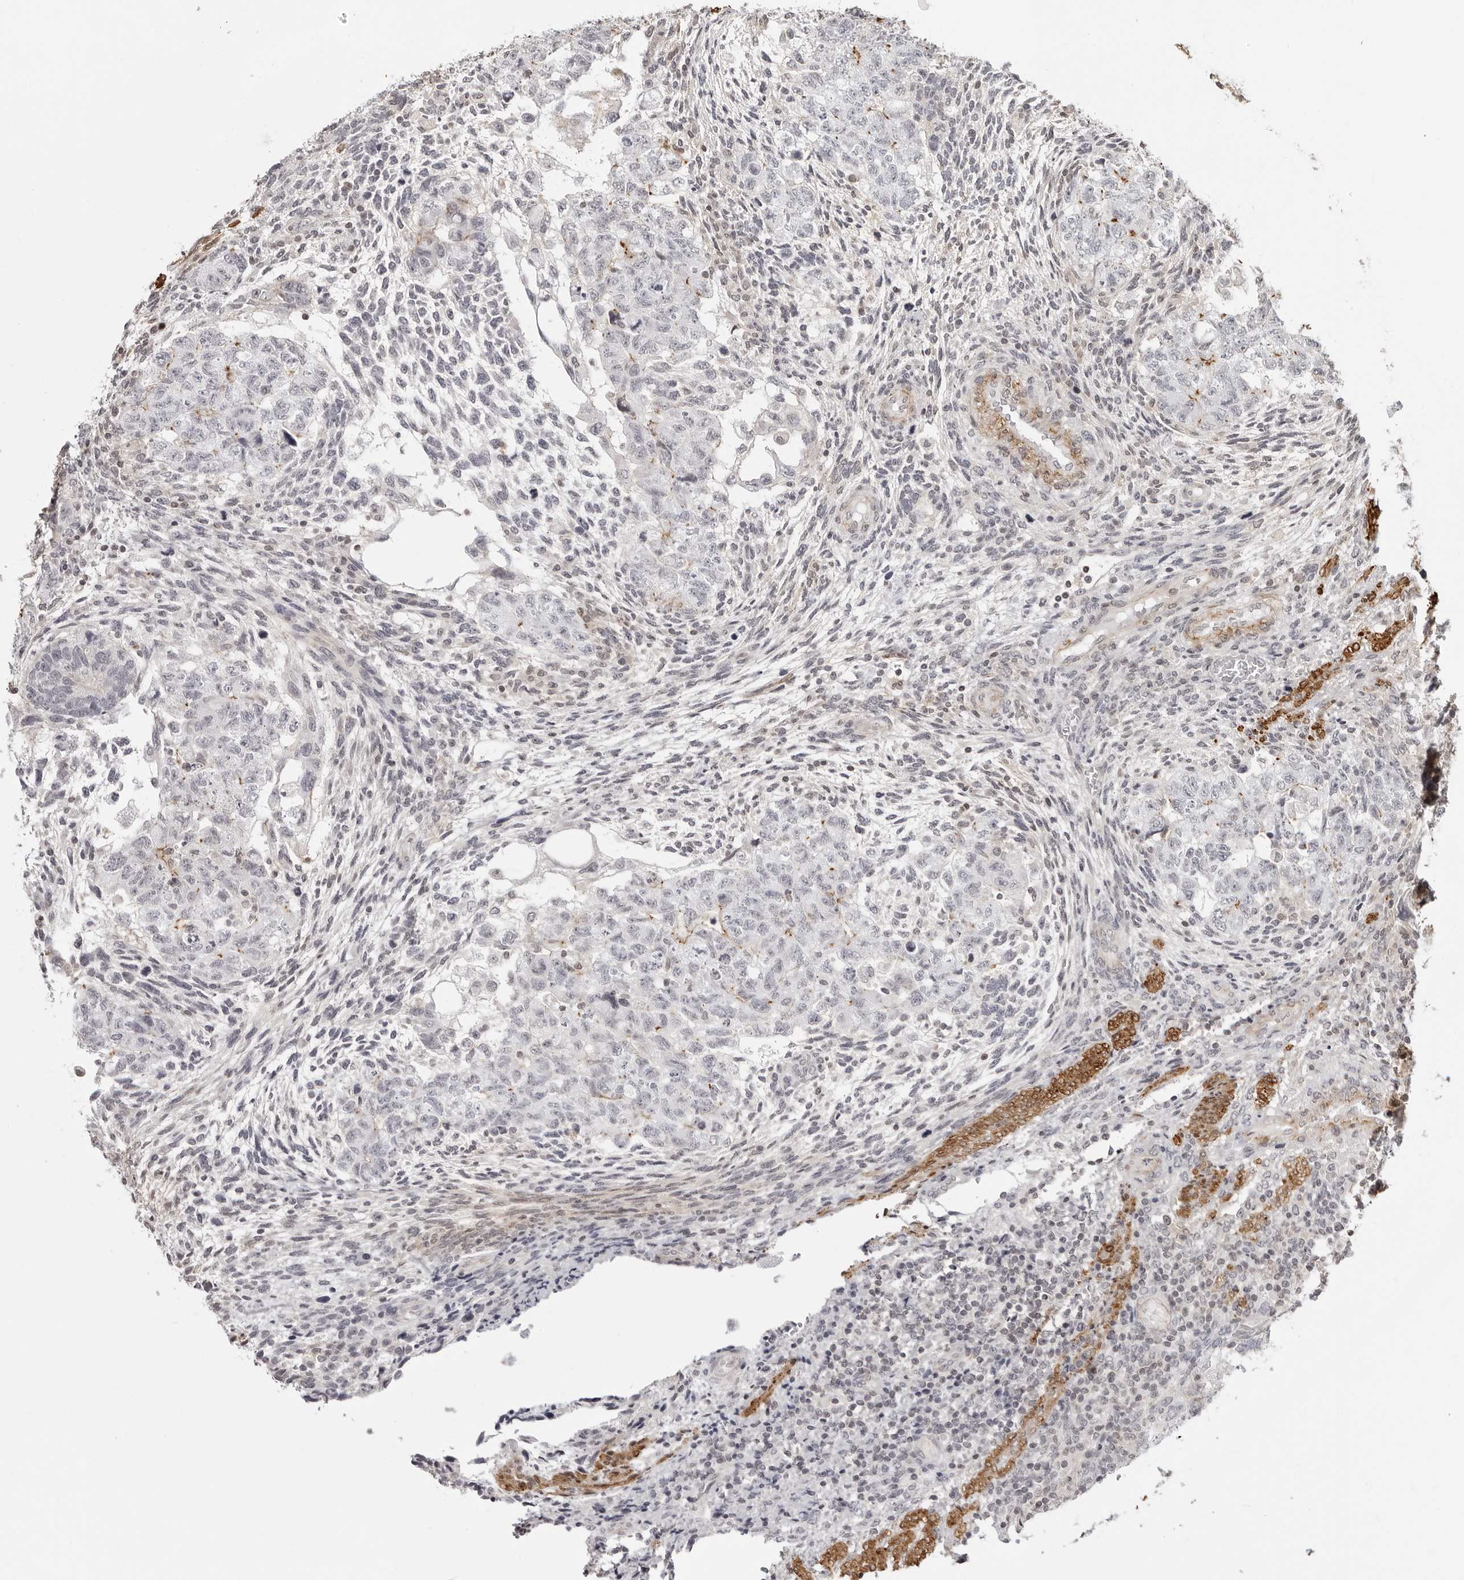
{"staining": {"intensity": "moderate", "quantity": "<25%", "location": "cytoplasmic/membranous"}, "tissue": "testis cancer", "cell_type": "Tumor cells", "image_type": "cancer", "snomed": [{"axis": "morphology", "description": "Normal tissue, NOS"}, {"axis": "morphology", "description": "Carcinoma, Embryonal, NOS"}, {"axis": "topography", "description": "Testis"}], "caption": "Testis cancer (embryonal carcinoma) was stained to show a protein in brown. There is low levels of moderate cytoplasmic/membranous expression in approximately <25% of tumor cells. (DAB IHC, brown staining for protein, blue staining for nuclei).", "gene": "UNK", "patient": {"sex": "male", "age": 36}}